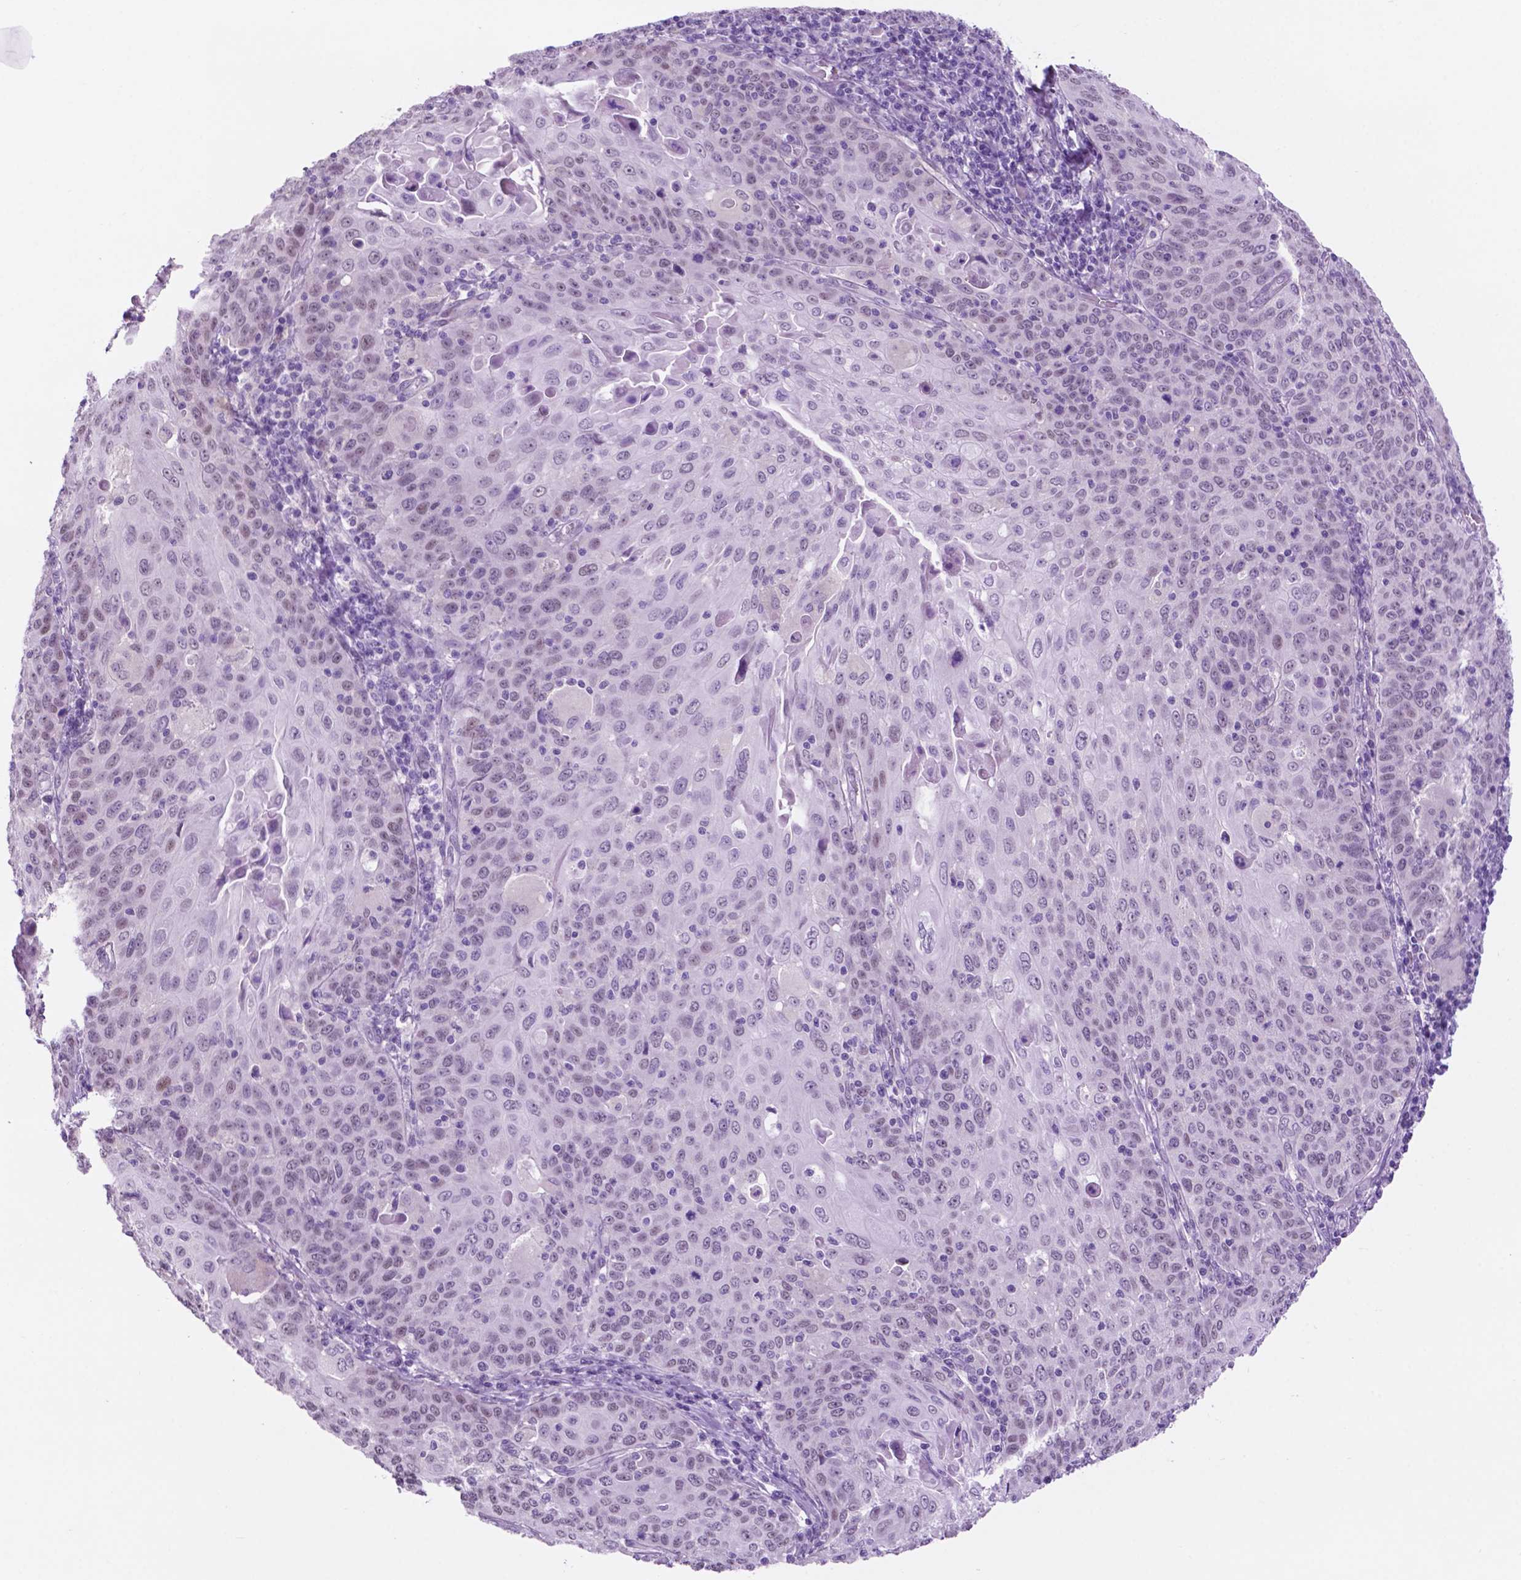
{"staining": {"intensity": "negative", "quantity": "none", "location": "none"}, "tissue": "cervical cancer", "cell_type": "Tumor cells", "image_type": "cancer", "snomed": [{"axis": "morphology", "description": "Squamous cell carcinoma, NOS"}, {"axis": "topography", "description": "Cervix"}], "caption": "This histopathology image is of cervical cancer stained with IHC to label a protein in brown with the nuclei are counter-stained blue. There is no staining in tumor cells.", "gene": "ACY3", "patient": {"sex": "female", "age": 65}}